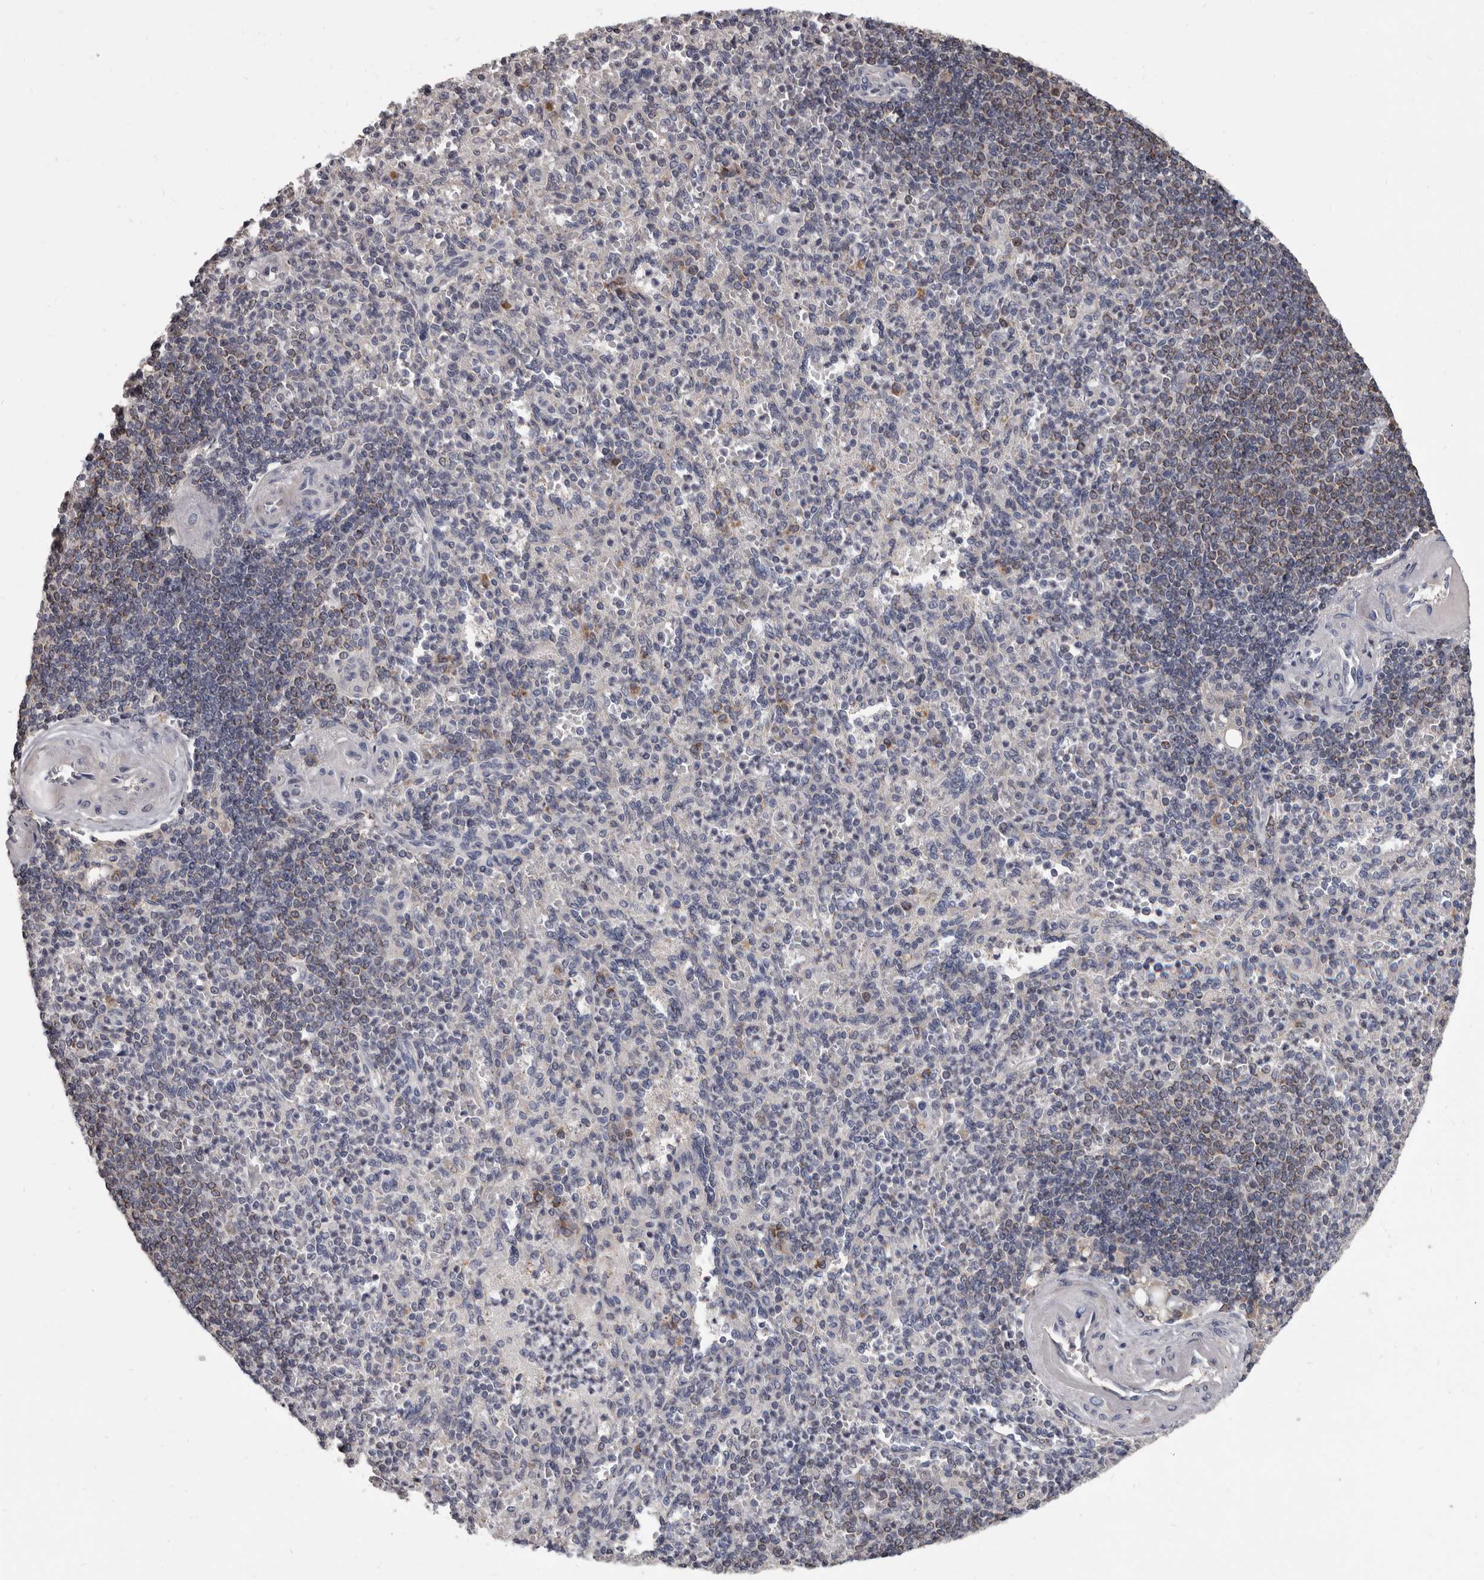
{"staining": {"intensity": "negative", "quantity": "none", "location": "none"}, "tissue": "spleen", "cell_type": "Cells in red pulp", "image_type": "normal", "snomed": [{"axis": "morphology", "description": "Normal tissue, NOS"}, {"axis": "topography", "description": "Spleen"}], "caption": "Immunohistochemical staining of normal human spleen exhibits no significant positivity in cells in red pulp.", "gene": "ALDH5A1", "patient": {"sex": "female", "age": 74}}